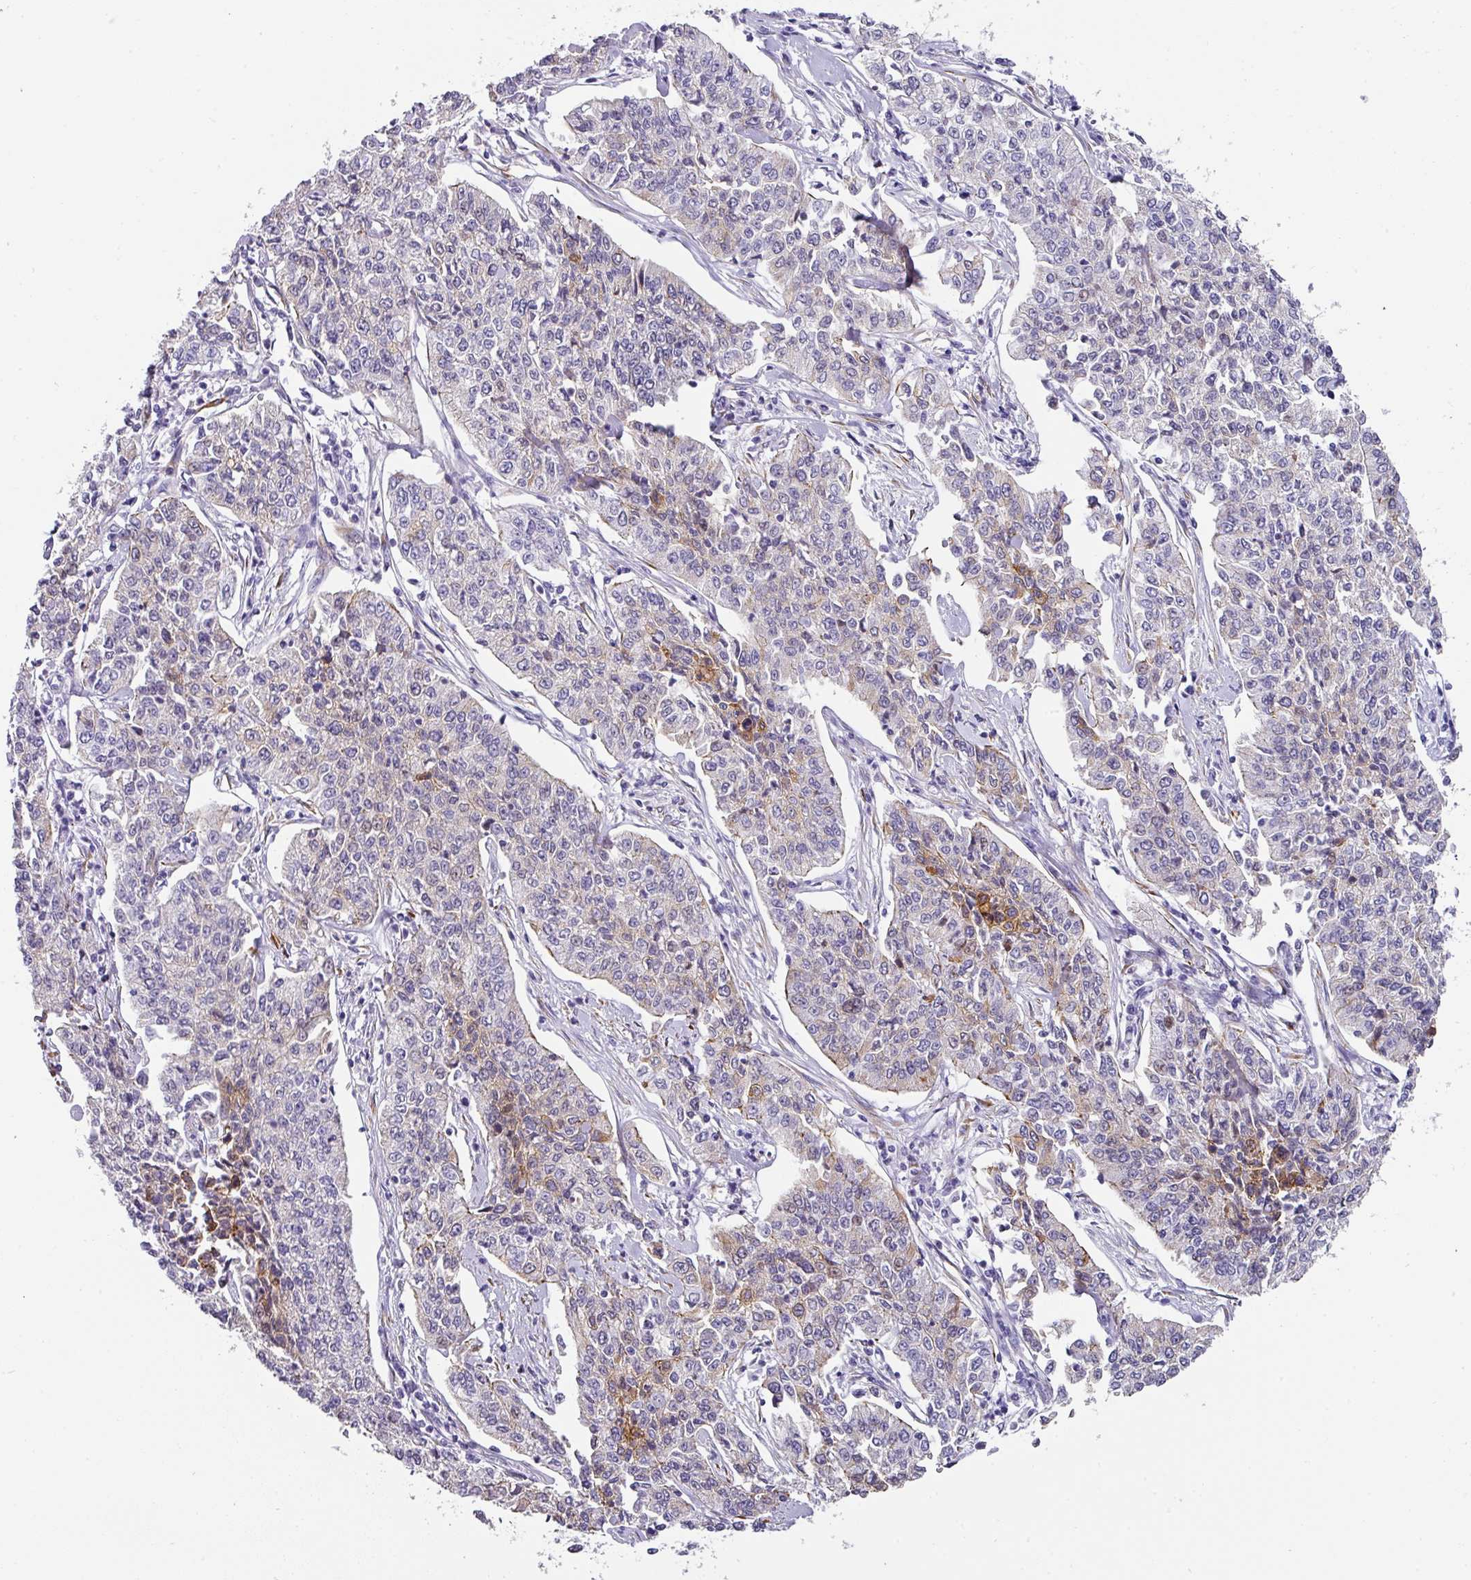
{"staining": {"intensity": "weak", "quantity": "<25%", "location": "cytoplasmic/membranous"}, "tissue": "cervical cancer", "cell_type": "Tumor cells", "image_type": "cancer", "snomed": [{"axis": "morphology", "description": "Squamous cell carcinoma, NOS"}, {"axis": "topography", "description": "Cervix"}], "caption": "Human cervical cancer stained for a protein using immunohistochemistry displays no staining in tumor cells.", "gene": "ANKRD29", "patient": {"sex": "female", "age": 35}}